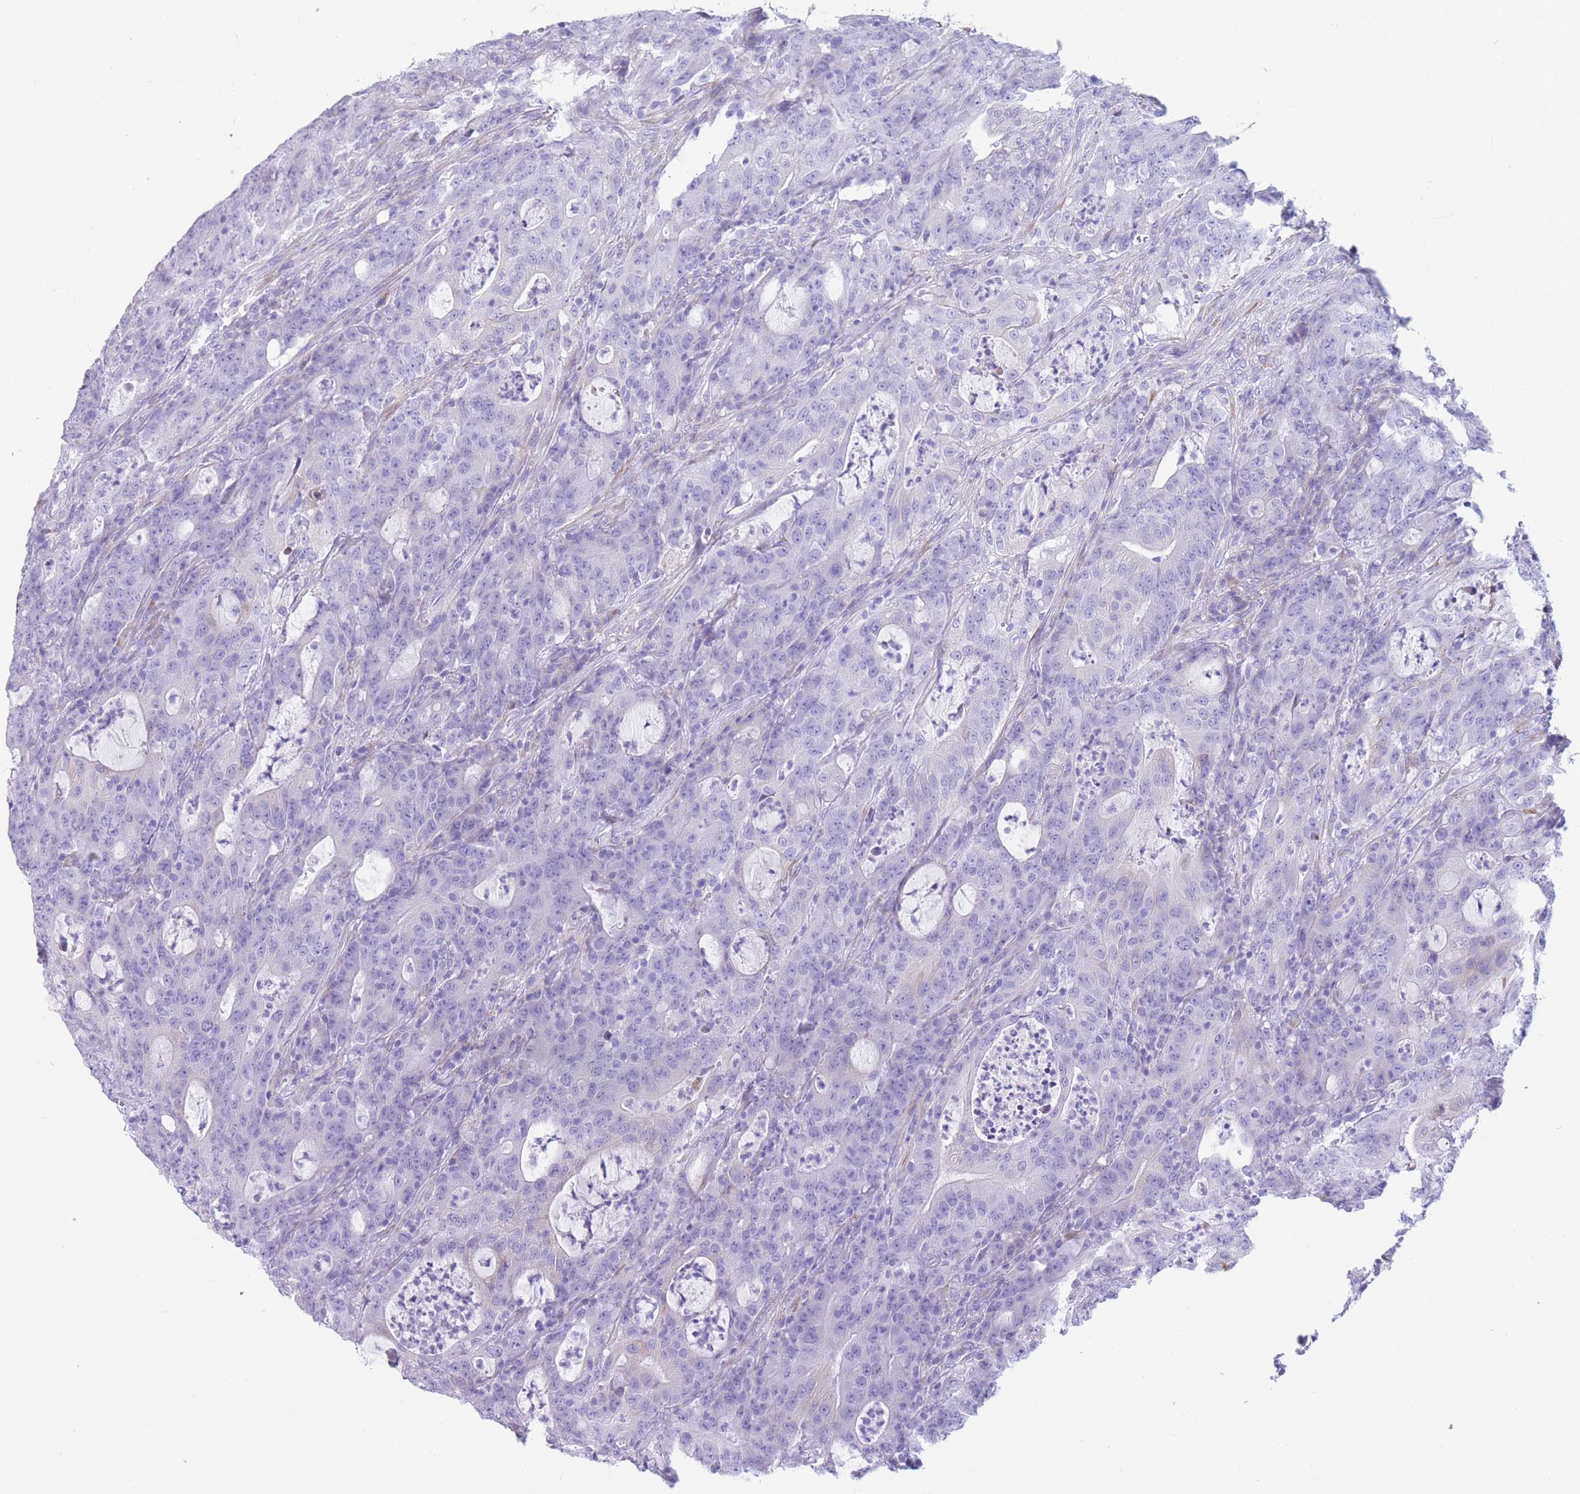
{"staining": {"intensity": "negative", "quantity": "none", "location": "none"}, "tissue": "colorectal cancer", "cell_type": "Tumor cells", "image_type": "cancer", "snomed": [{"axis": "morphology", "description": "Adenocarcinoma, NOS"}, {"axis": "topography", "description": "Colon"}], "caption": "High magnification brightfield microscopy of colorectal cancer stained with DAB (brown) and counterstained with hematoxylin (blue): tumor cells show no significant staining.", "gene": "COL27A1", "patient": {"sex": "male", "age": 83}}